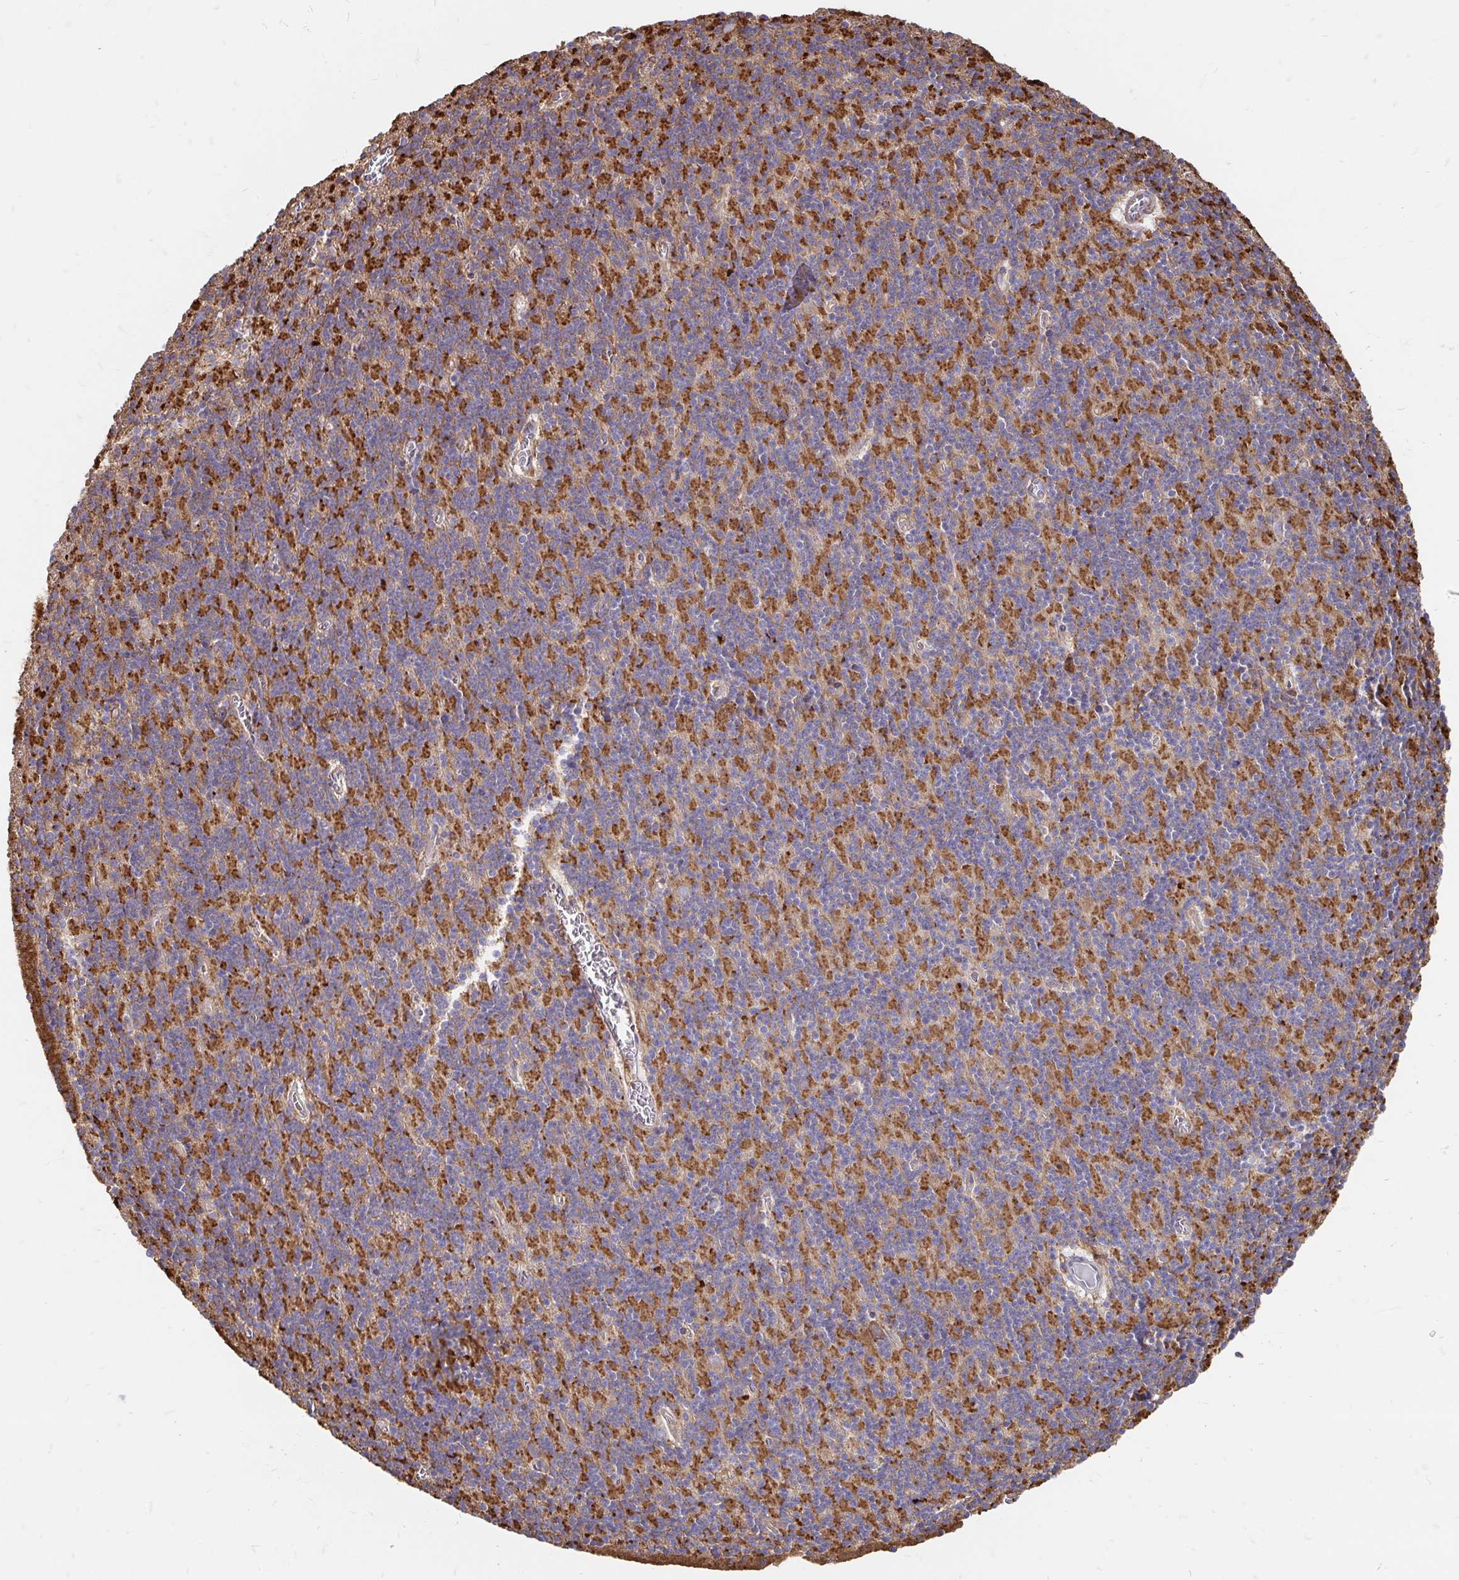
{"staining": {"intensity": "moderate", "quantity": ">75%", "location": "cytoplasmic/membranous"}, "tissue": "cerebellum", "cell_type": "Cells in granular layer", "image_type": "normal", "snomed": [{"axis": "morphology", "description": "Normal tissue, NOS"}, {"axis": "topography", "description": "Cerebellum"}], "caption": "A medium amount of moderate cytoplasmic/membranous expression is appreciated in about >75% of cells in granular layer in benign cerebellum.", "gene": "CLTC", "patient": {"sex": "male", "age": 70}}